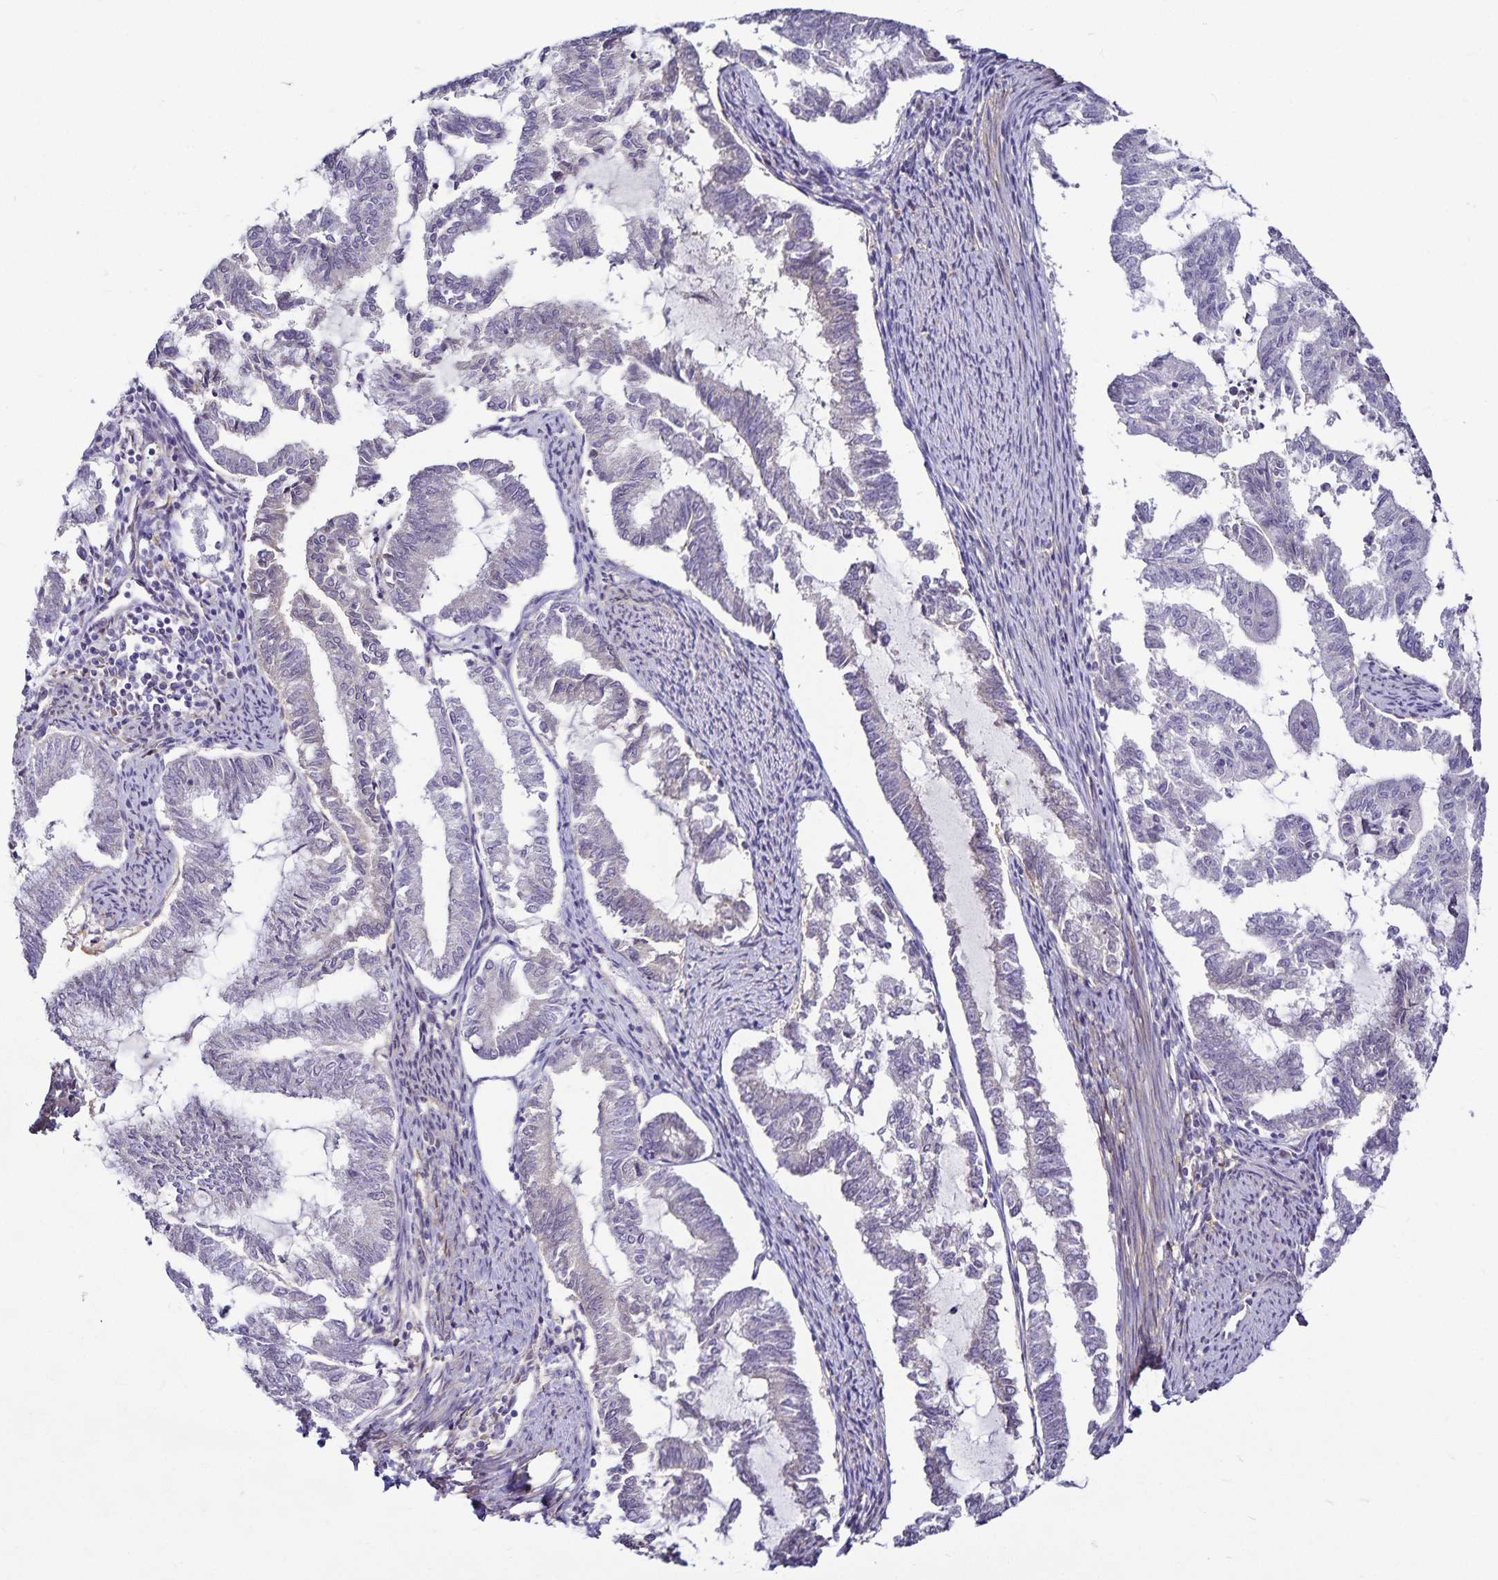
{"staining": {"intensity": "negative", "quantity": "none", "location": "none"}, "tissue": "endometrial cancer", "cell_type": "Tumor cells", "image_type": "cancer", "snomed": [{"axis": "morphology", "description": "Adenocarcinoma, NOS"}, {"axis": "topography", "description": "Endometrium"}], "caption": "This photomicrograph is of endometrial adenocarcinoma stained with IHC to label a protein in brown with the nuclei are counter-stained blue. There is no expression in tumor cells.", "gene": "GNG12", "patient": {"sex": "female", "age": 79}}